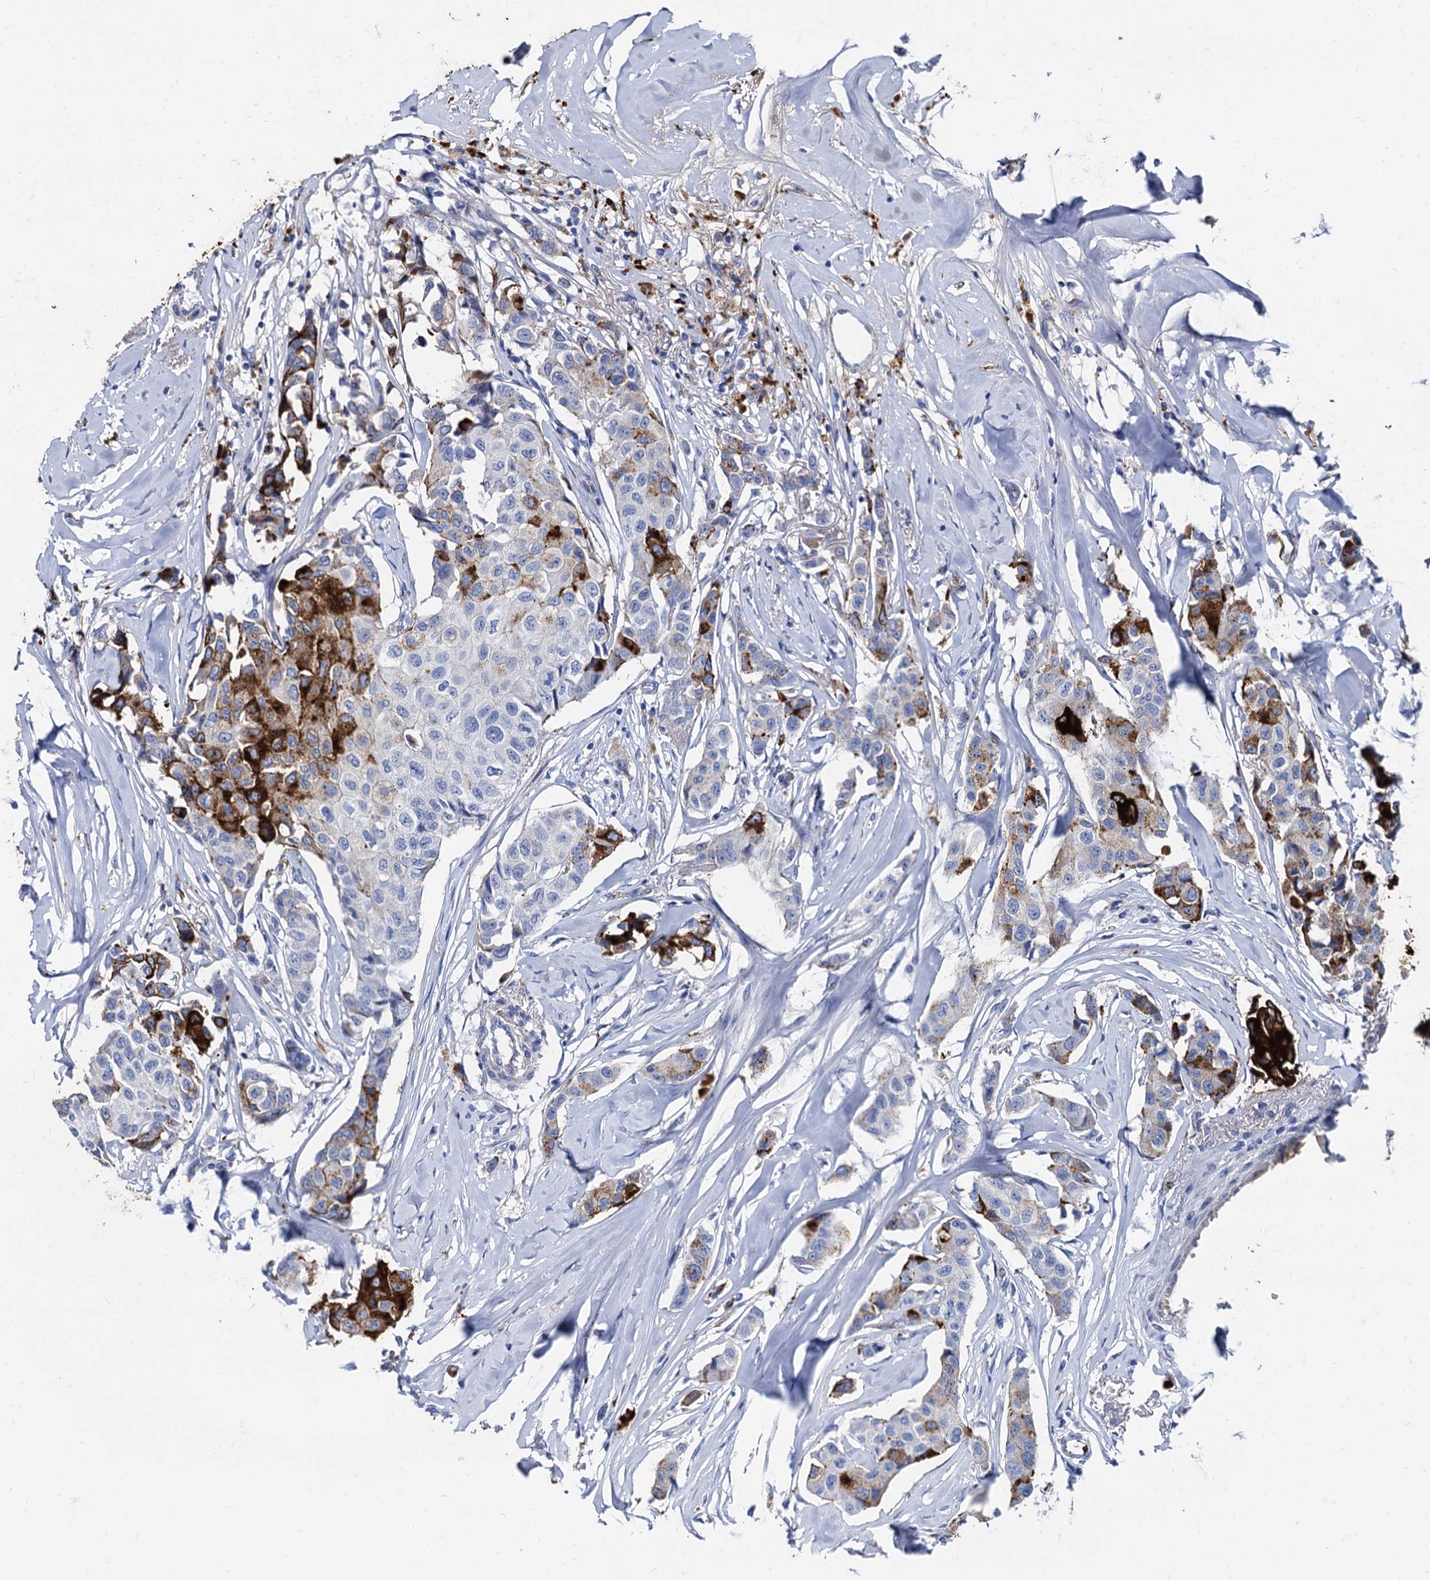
{"staining": {"intensity": "strong", "quantity": "25%-75%", "location": "cytoplasmic/membranous"}, "tissue": "breast cancer", "cell_type": "Tumor cells", "image_type": "cancer", "snomed": [{"axis": "morphology", "description": "Duct carcinoma"}, {"axis": "topography", "description": "Breast"}], "caption": "Immunohistochemical staining of breast invasive ductal carcinoma exhibits high levels of strong cytoplasmic/membranous positivity in approximately 25%-75% of tumor cells.", "gene": "APOD", "patient": {"sex": "female", "age": 80}}